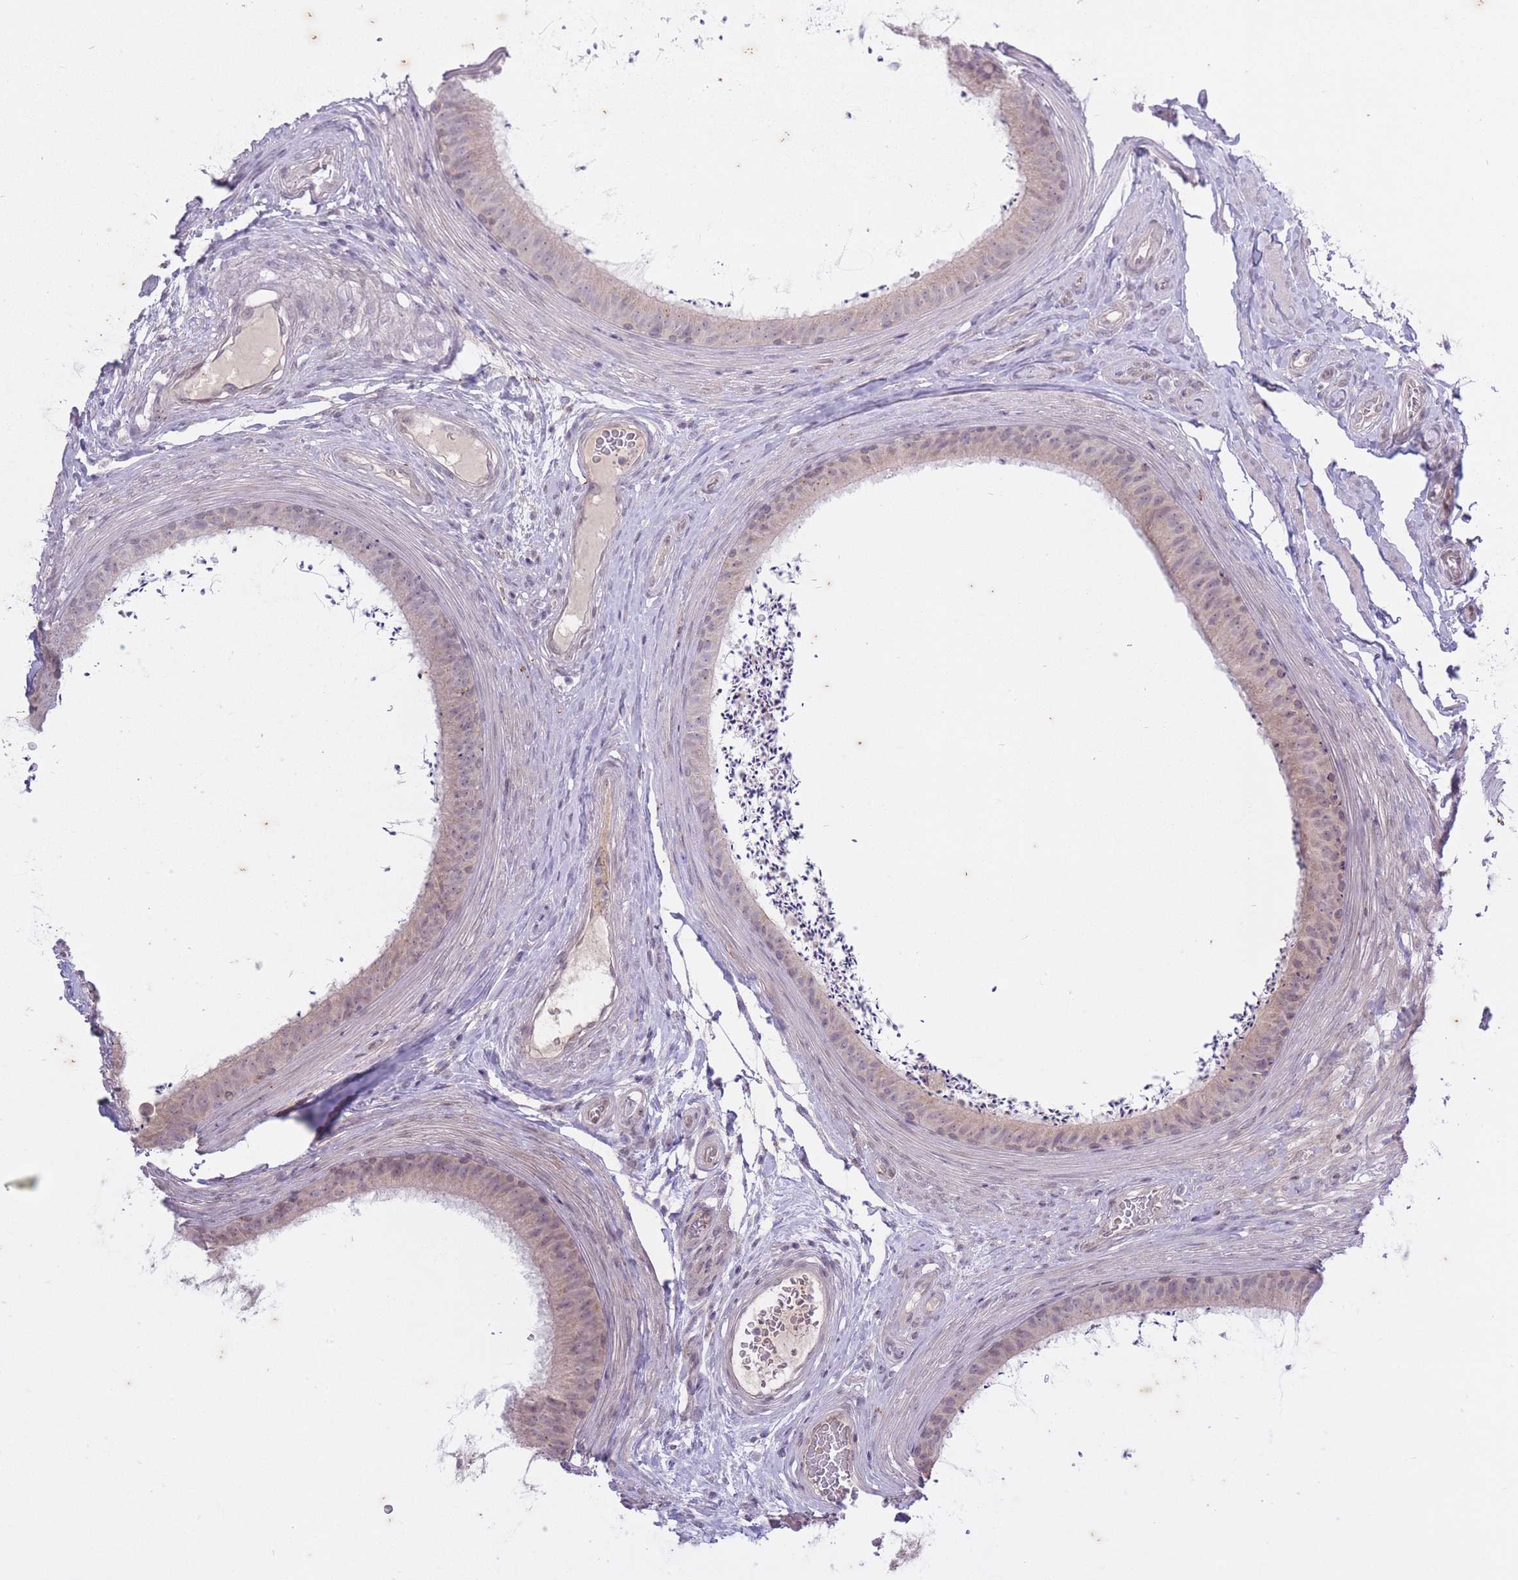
{"staining": {"intensity": "negative", "quantity": "none", "location": "none"}, "tissue": "epididymis", "cell_type": "Glandular cells", "image_type": "normal", "snomed": [{"axis": "morphology", "description": "Normal tissue, NOS"}, {"axis": "topography", "description": "Testis"}, {"axis": "topography", "description": "Epididymis"}], "caption": "This is an immunohistochemistry micrograph of unremarkable human epididymis. There is no positivity in glandular cells.", "gene": "ARPIN", "patient": {"sex": "male", "age": 41}}